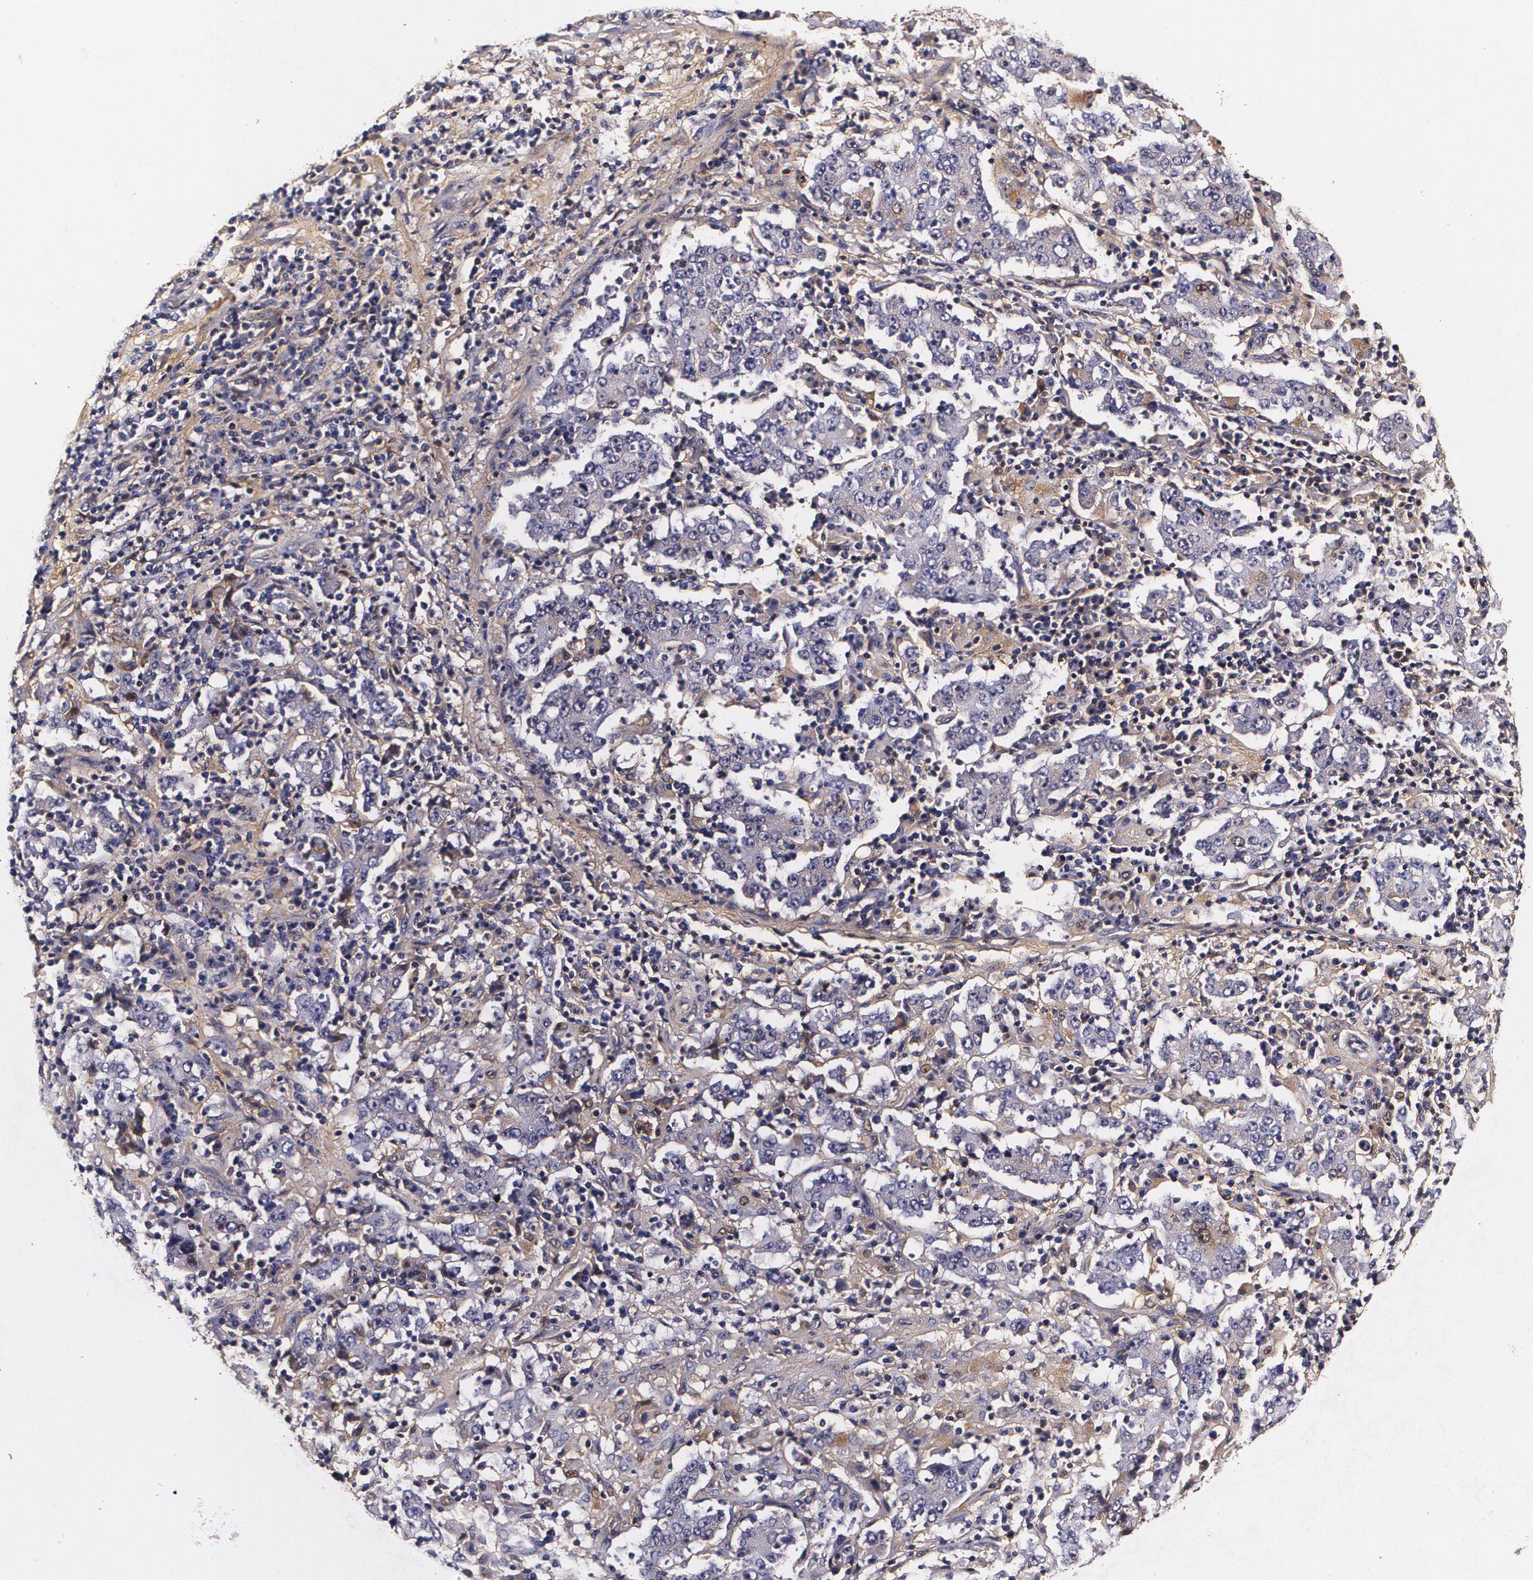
{"staining": {"intensity": "negative", "quantity": "none", "location": "none"}, "tissue": "stomach cancer", "cell_type": "Tumor cells", "image_type": "cancer", "snomed": [{"axis": "morphology", "description": "Normal tissue, NOS"}, {"axis": "morphology", "description": "Adenocarcinoma, NOS"}, {"axis": "topography", "description": "Stomach, upper"}, {"axis": "topography", "description": "Stomach"}], "caption": "High magnification brightfield microscopy of stomach adenocarcinoma stained with DAB (brown) and counterstained with hematoxylin (blue): tumor cells show no significant expression. The staining is performed using DAB brown chromogen with nuclei counter-stained in using hematoxylin.", "gene": "TTR", "patient": {"sex": "male", "age": 59}}